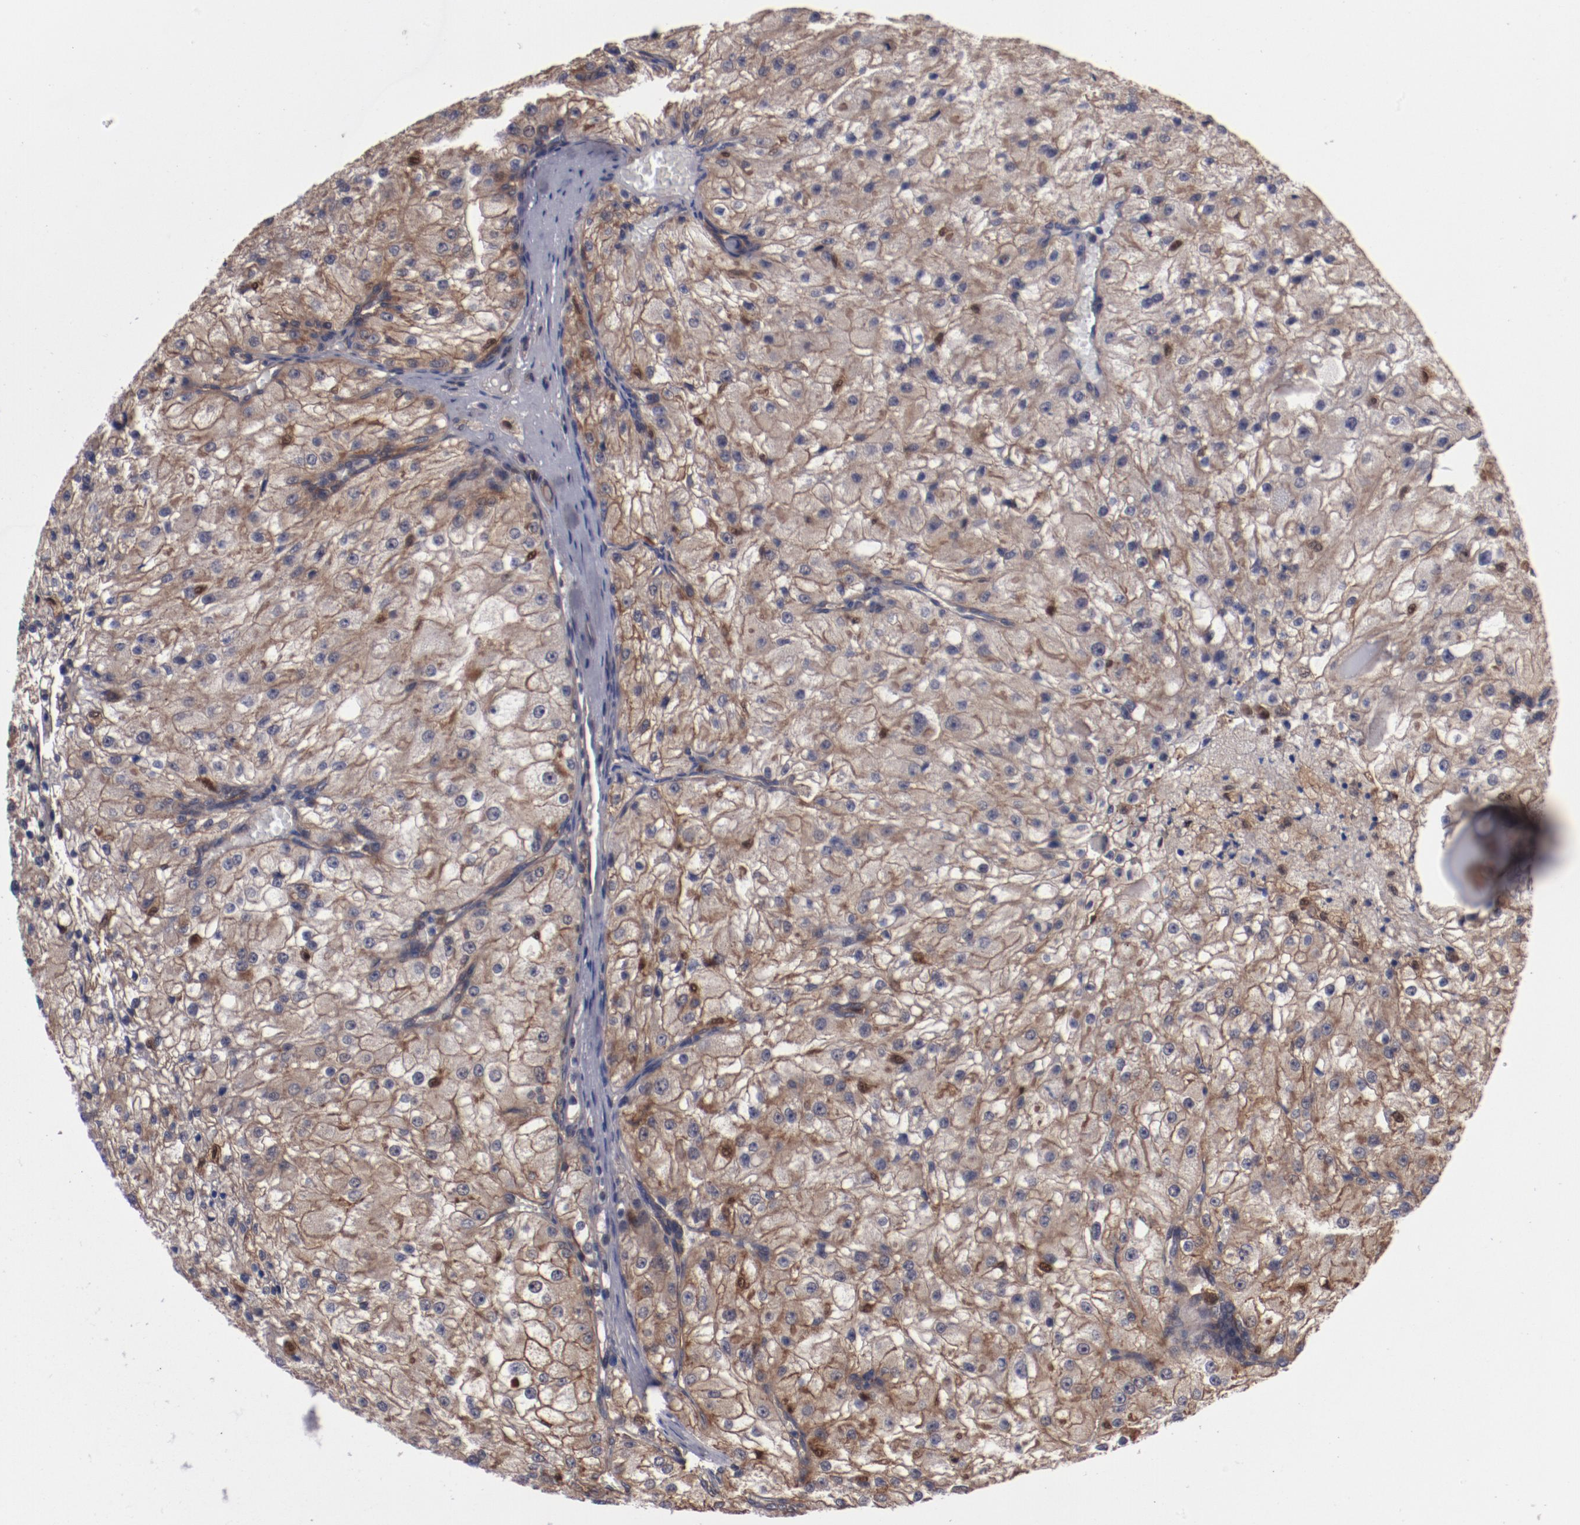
{"staining": {"intensity": "moderate", "quantity": "25%-75%", "location": "cytoplasmic/membranous"}, "tissue": "renal cancer", "cell_type": "Tumor cells", "image_type": "cancer", "snomed": [{"axis": "morphology", "description": "Adenocarcinoma, NOS"}, {"axis": "topography", "description": "Kidney"}], "caption": "Brown immunohistochemical staining in human renal cancer displays moderate cytoplasmic/membranous staining in approximately 25%-75% of tumor cells.", "gene": "DNAAF2", "patient": {"sex": "female", "age": 74}}